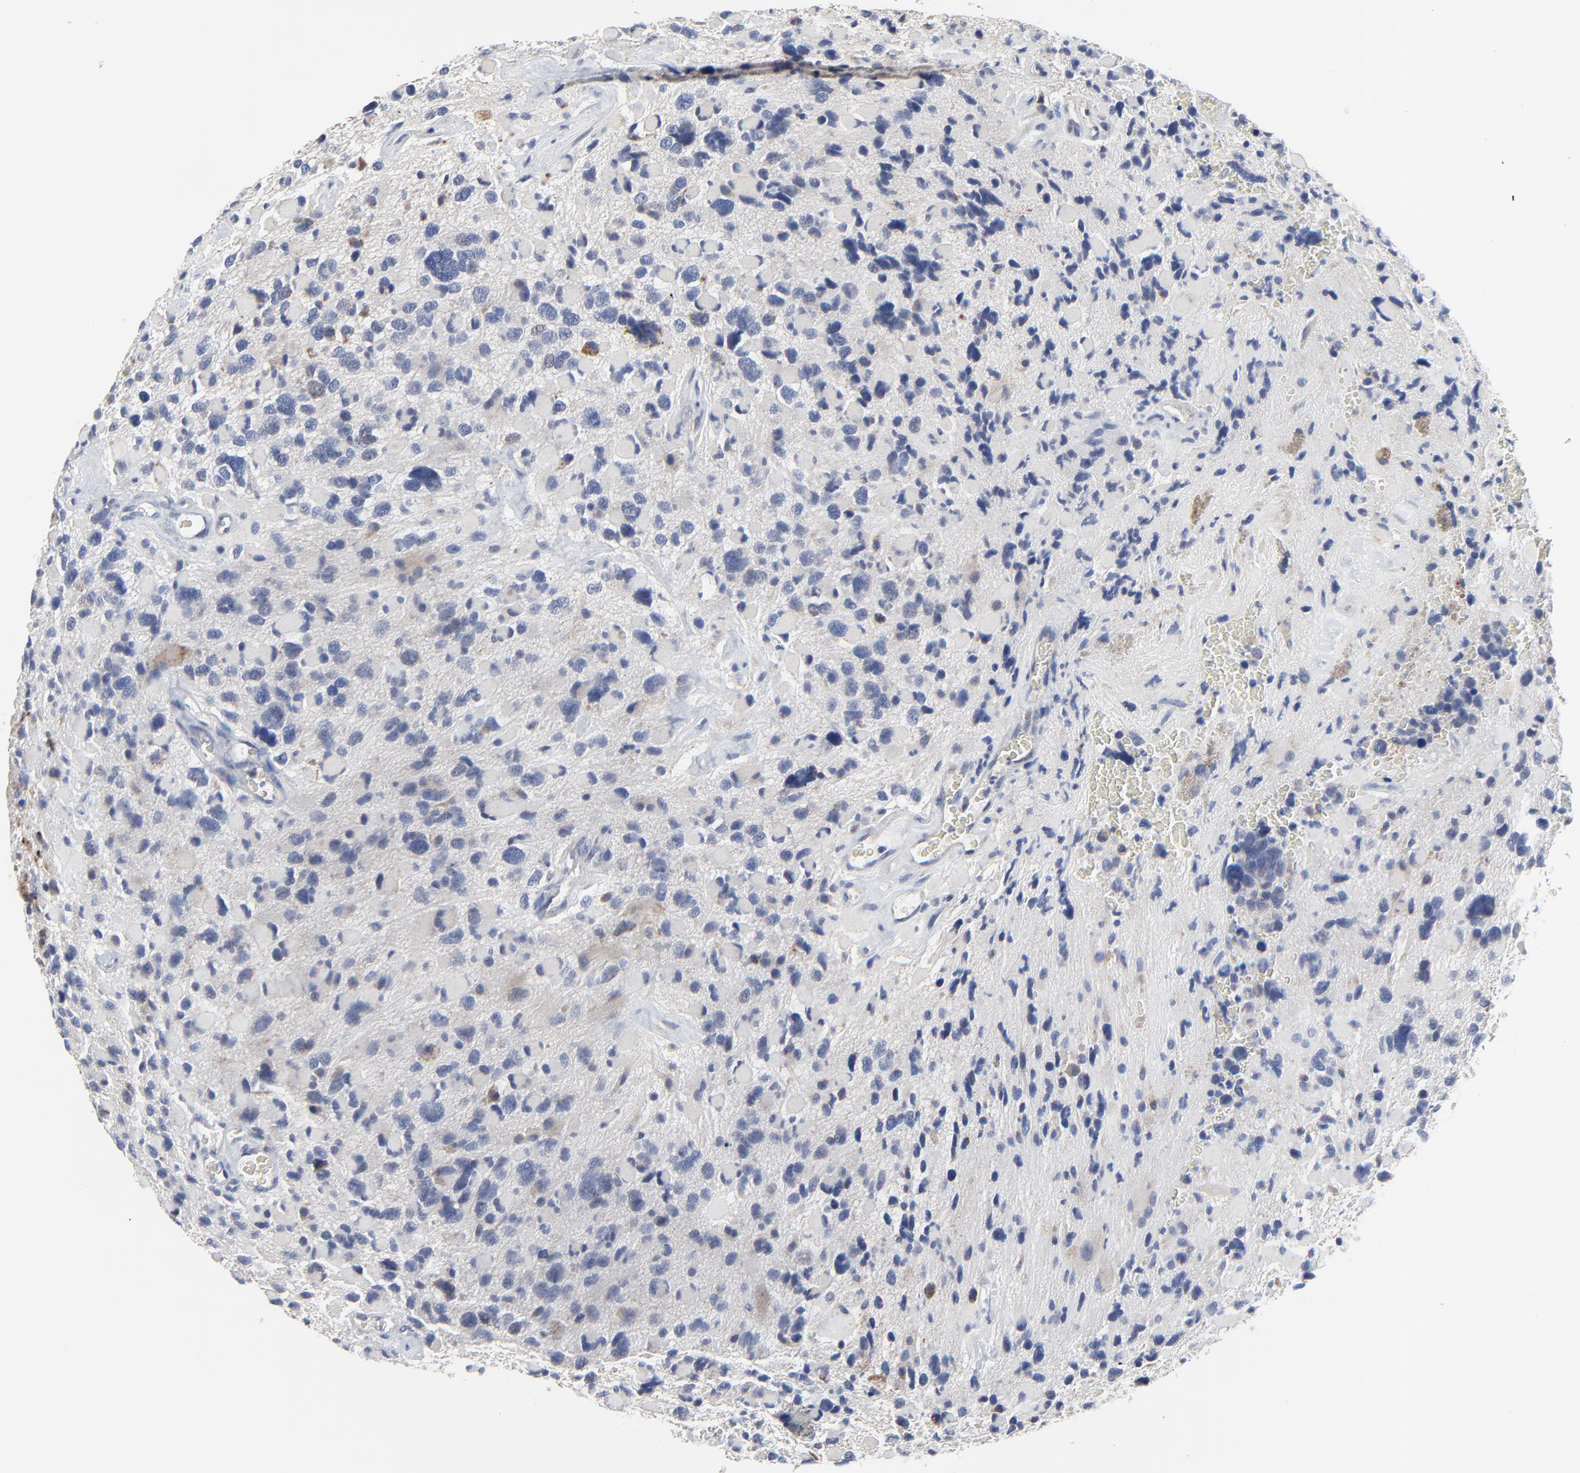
{"staining": {"intensity": "negative", "quantity": "none", "location": "none"}, "tissue": "glioma", "cell_type": "Tumor cells", "image_type": "cancer", "snomed": [{"axis": "morphology", "description": "Glioma, malignant, High grade"}, {"axis": "topography", "description": "Brain"}], "caption": "Tumor cells show no significant staining in malignant glioma (high-grade).", "gene": "DHRSX", "patient": {"sex": "female", "age": 37}}